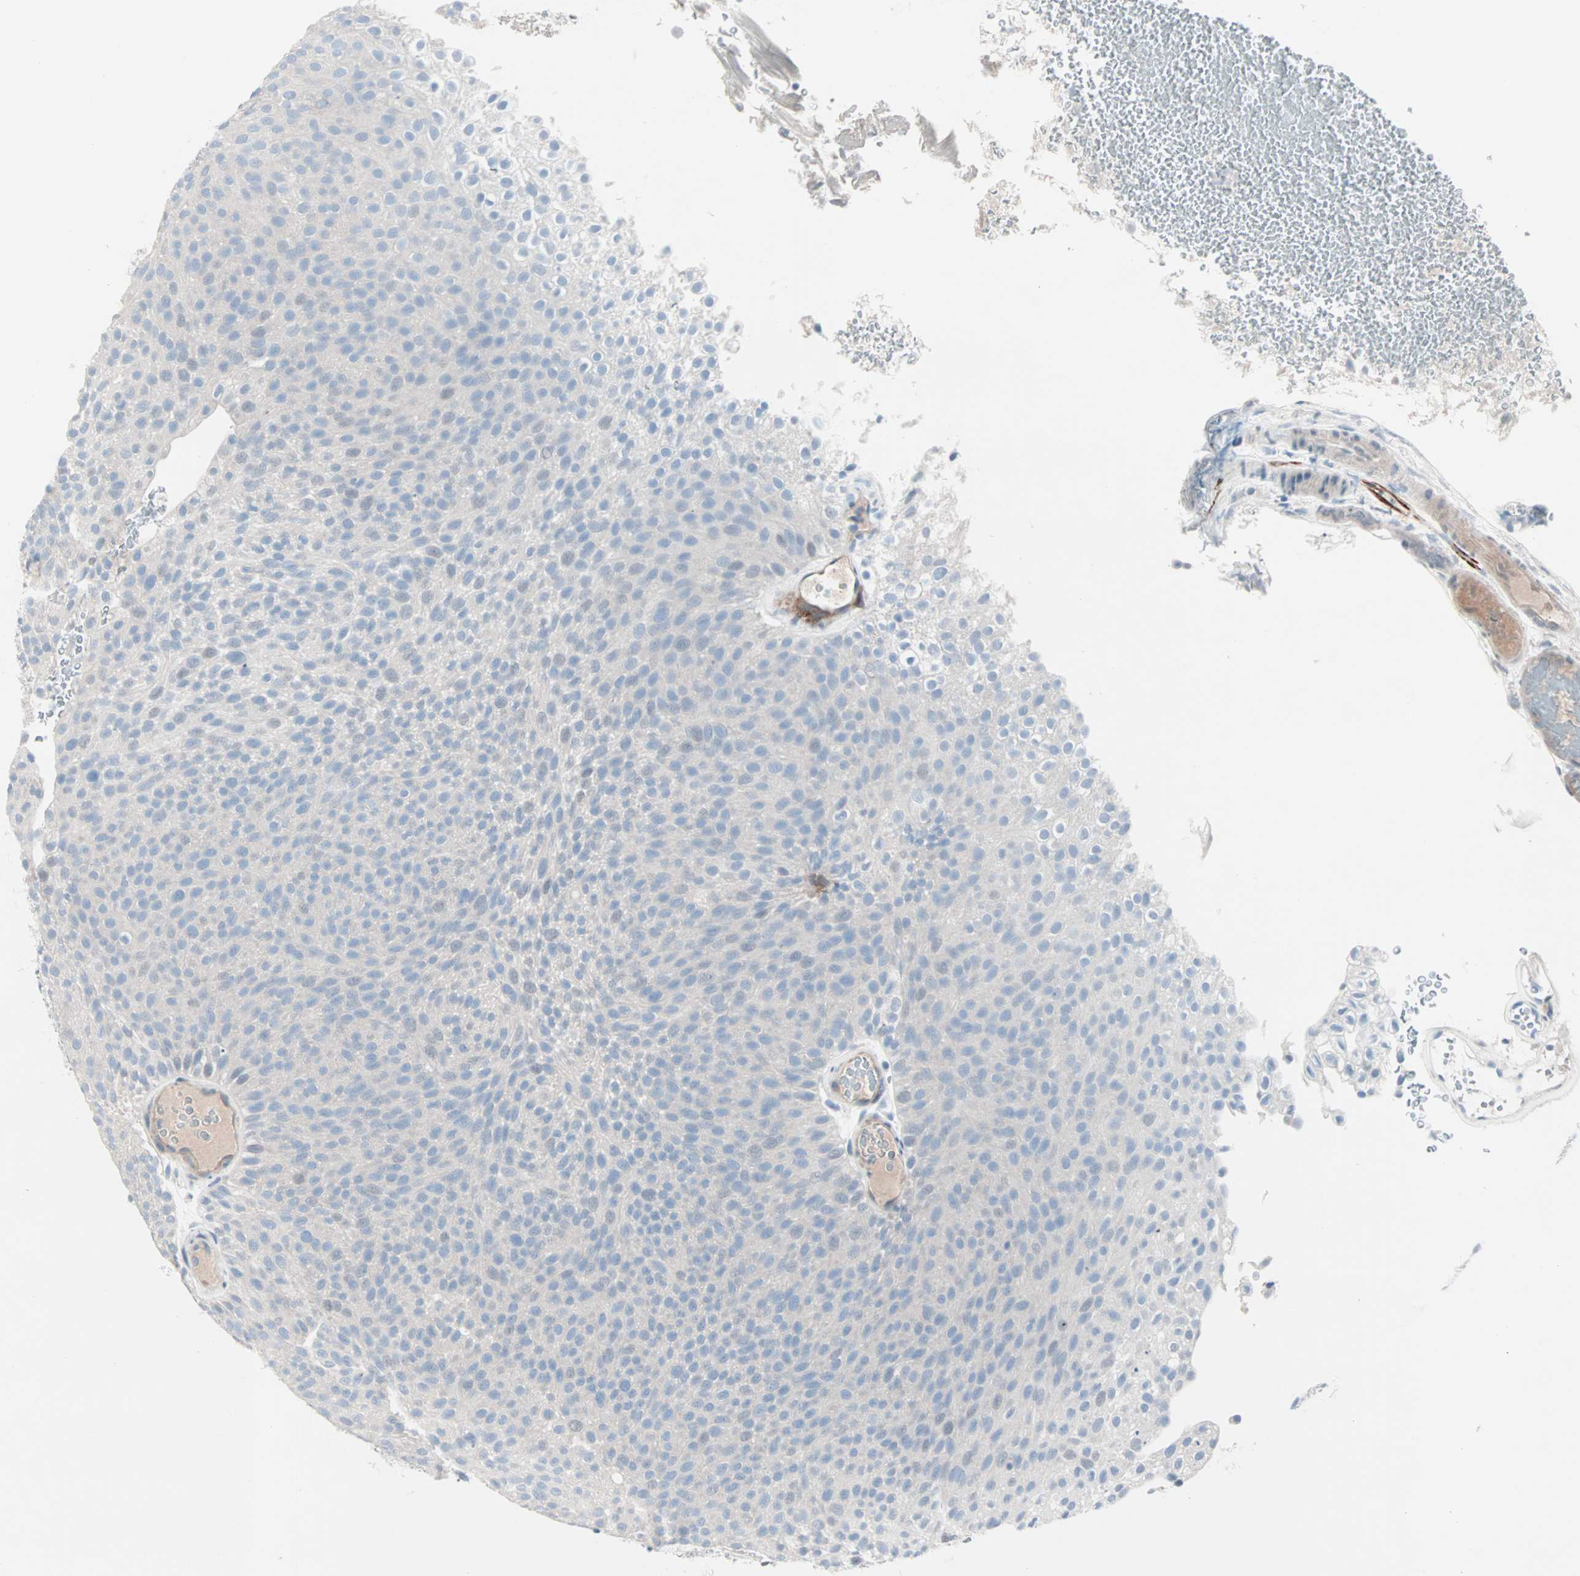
{"staining": {"intensity": "negative", "quantity": "none", "location": "none"}, "tissue": "urothelial cancer", "cell_type": "Tumor cells", "image_type": "cancer", "snomed": [{"axis": "morphology", "description": "Urothelial carcinoma, Low grade"}, {"axis": "topography", "description": "Urinary bladder"}], "caption": "High power microscopy image of an immunohistochemistry (IHC) image of low-grade urothelial carcinoma, revealing no significant positivity in tumor cells. (DAB (3,3'-diaminobenzidine) immunohistochemistry visualized using brightfield microscopy, high magnification).", "gene": "NEFH", "patient": {"sex": "male", "age": 78}}